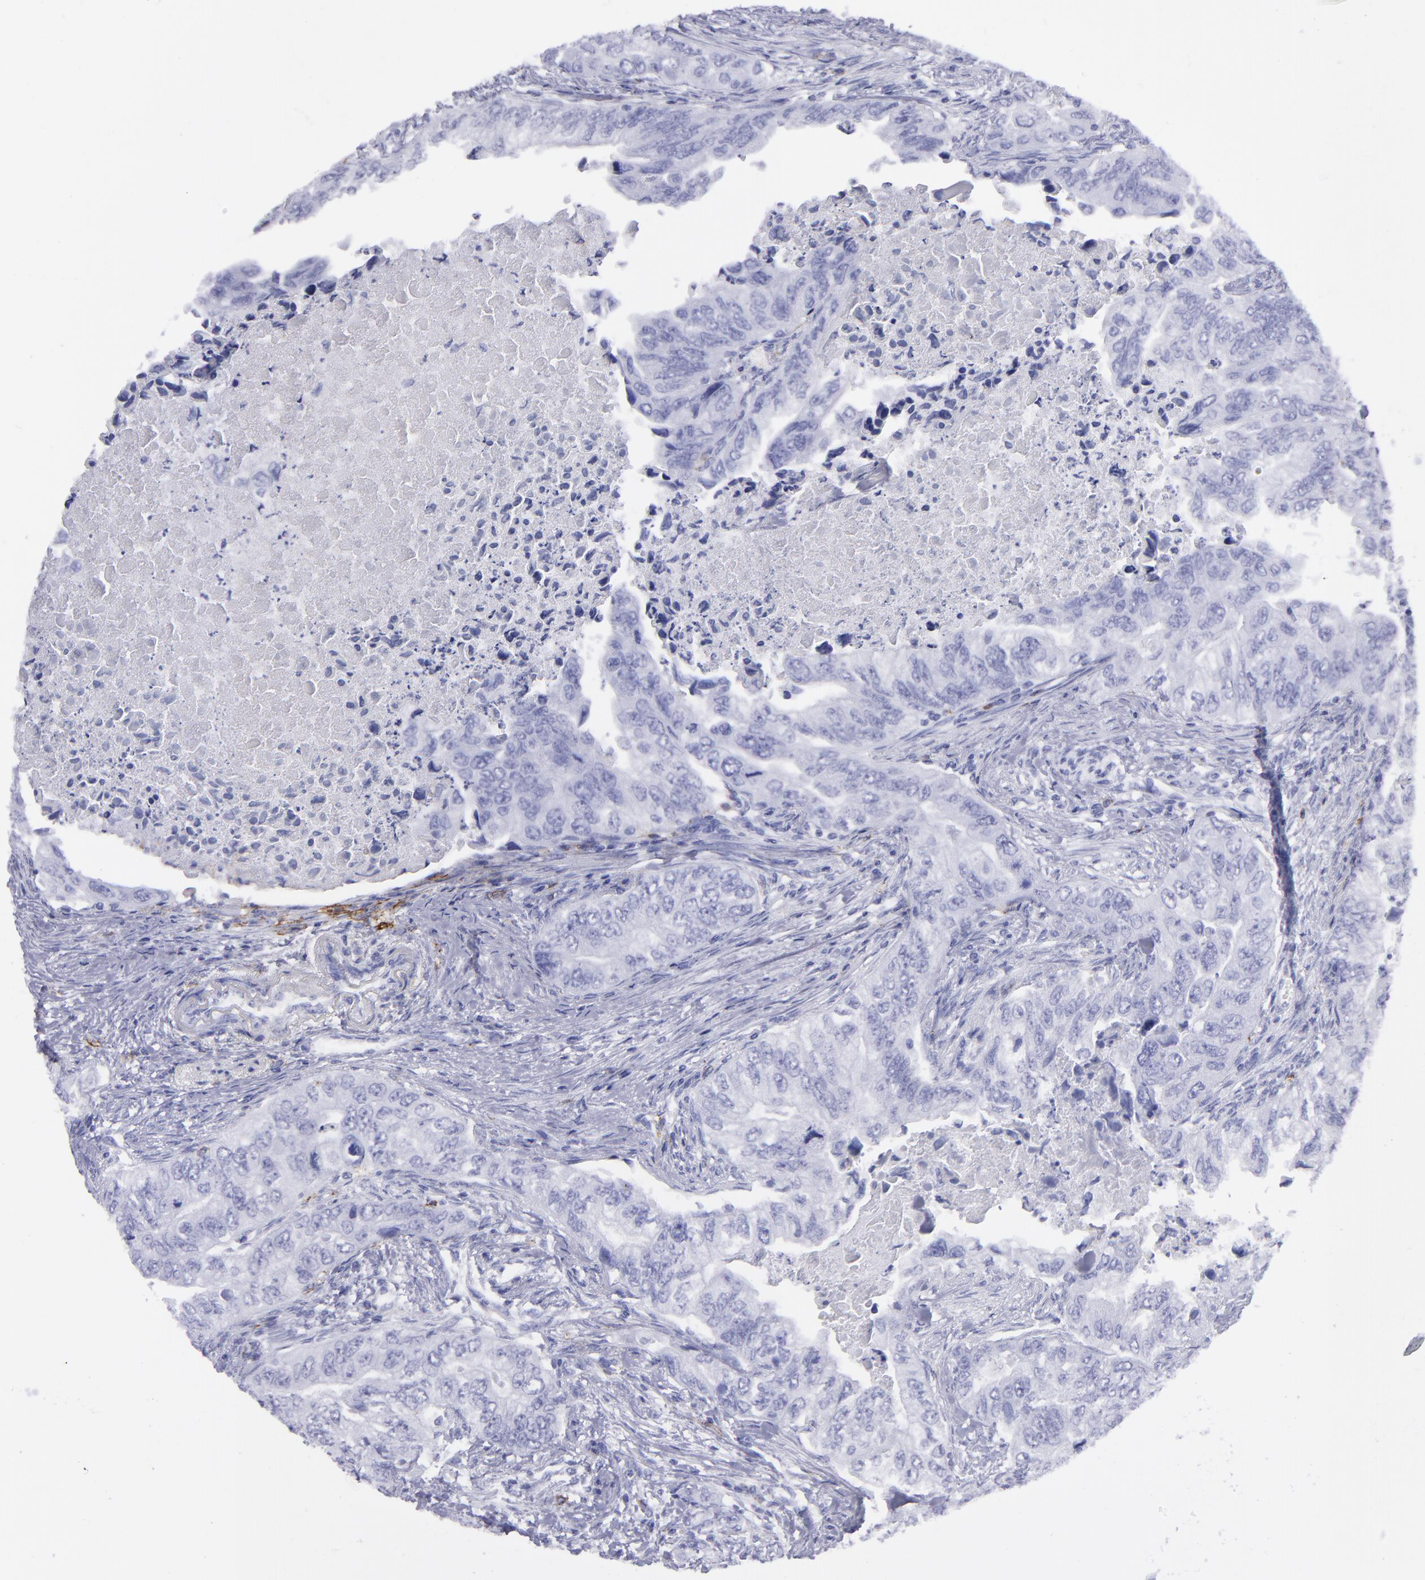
{"staining": {"intensity": "negative", "quantity": "none", "location": "none"}, "tissue": "colorectal cancer", "cell_type": "Tumor cells", "image_type": "cancer", "snomed": [{"axis": "morphology", "description": "Adenocarcinoma, NOS"}, {"axis": "topography", "description": "Colon"}], "caption": "Colorectal cancer (adenocarcinoma) was stained to show a protein in brown. There is no significant staining in tumor cells.", "gene": "SELPLG", "patient": {"sex": "female", "age": 11}}